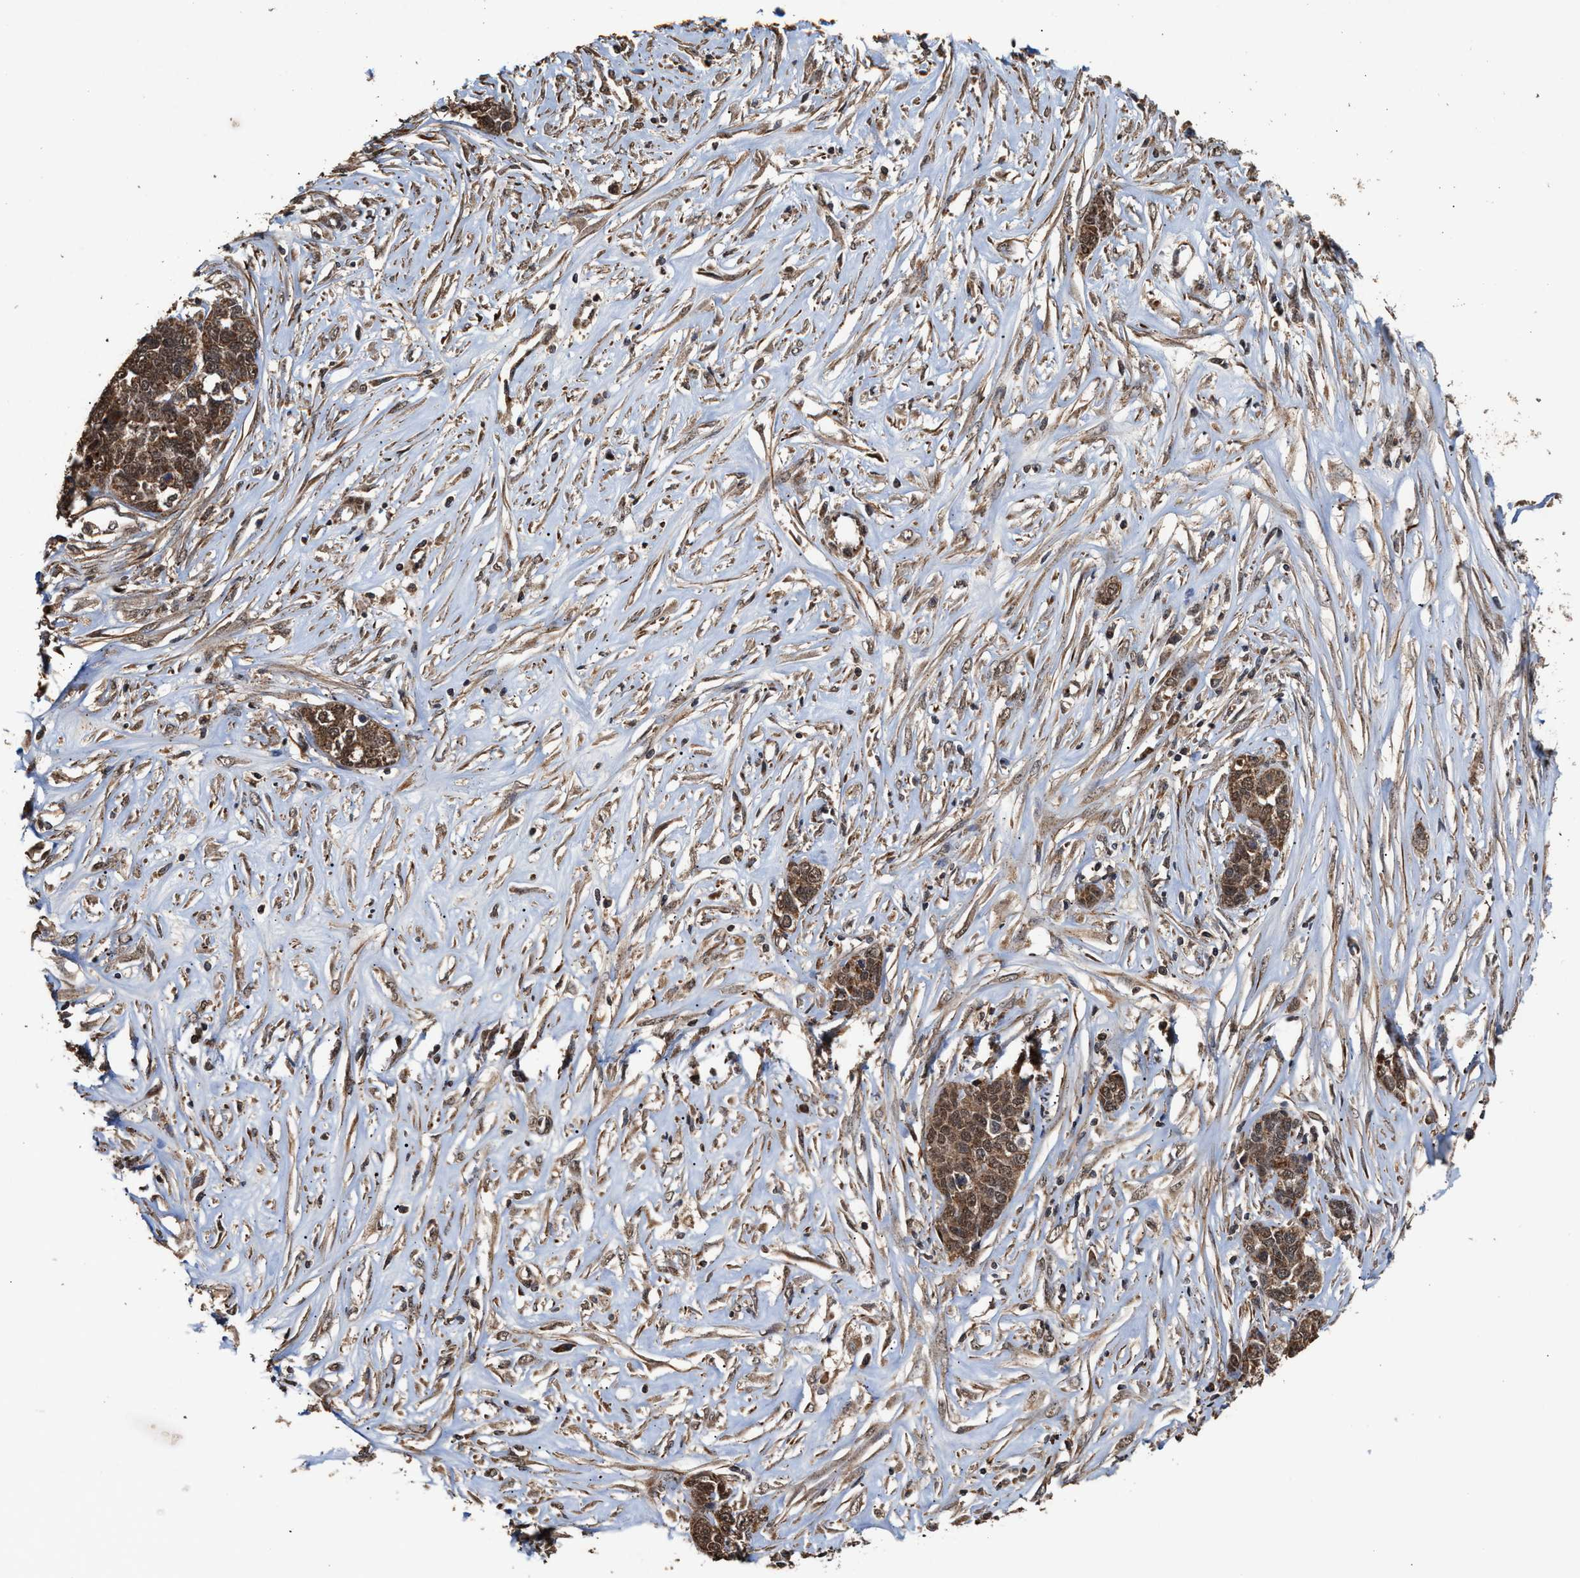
{"staining": {"intensity": "moderate", "quantity": ">75%", "location": "cytoplasmic/membranous,nuclear"}, "tissue": "ovarian cancer", "cell_type": "Tumor cells", "image_type": "cancer", "snomed": [{"axis": "morphology", "description": "Cystadenocarcinoma, serous, NOS"}, {"axis": "topography", "description": "Ovary"}], "caption": "Protein staining by immunohistochemistry shows moderate cytoplasmic/membranous and nuclear expression in approximately >75% of tumor cells in ovarian serous cystadenocarcinoma.", "gene": "ZNHIT6", "patient": {"sex": "female", "age": 44}}